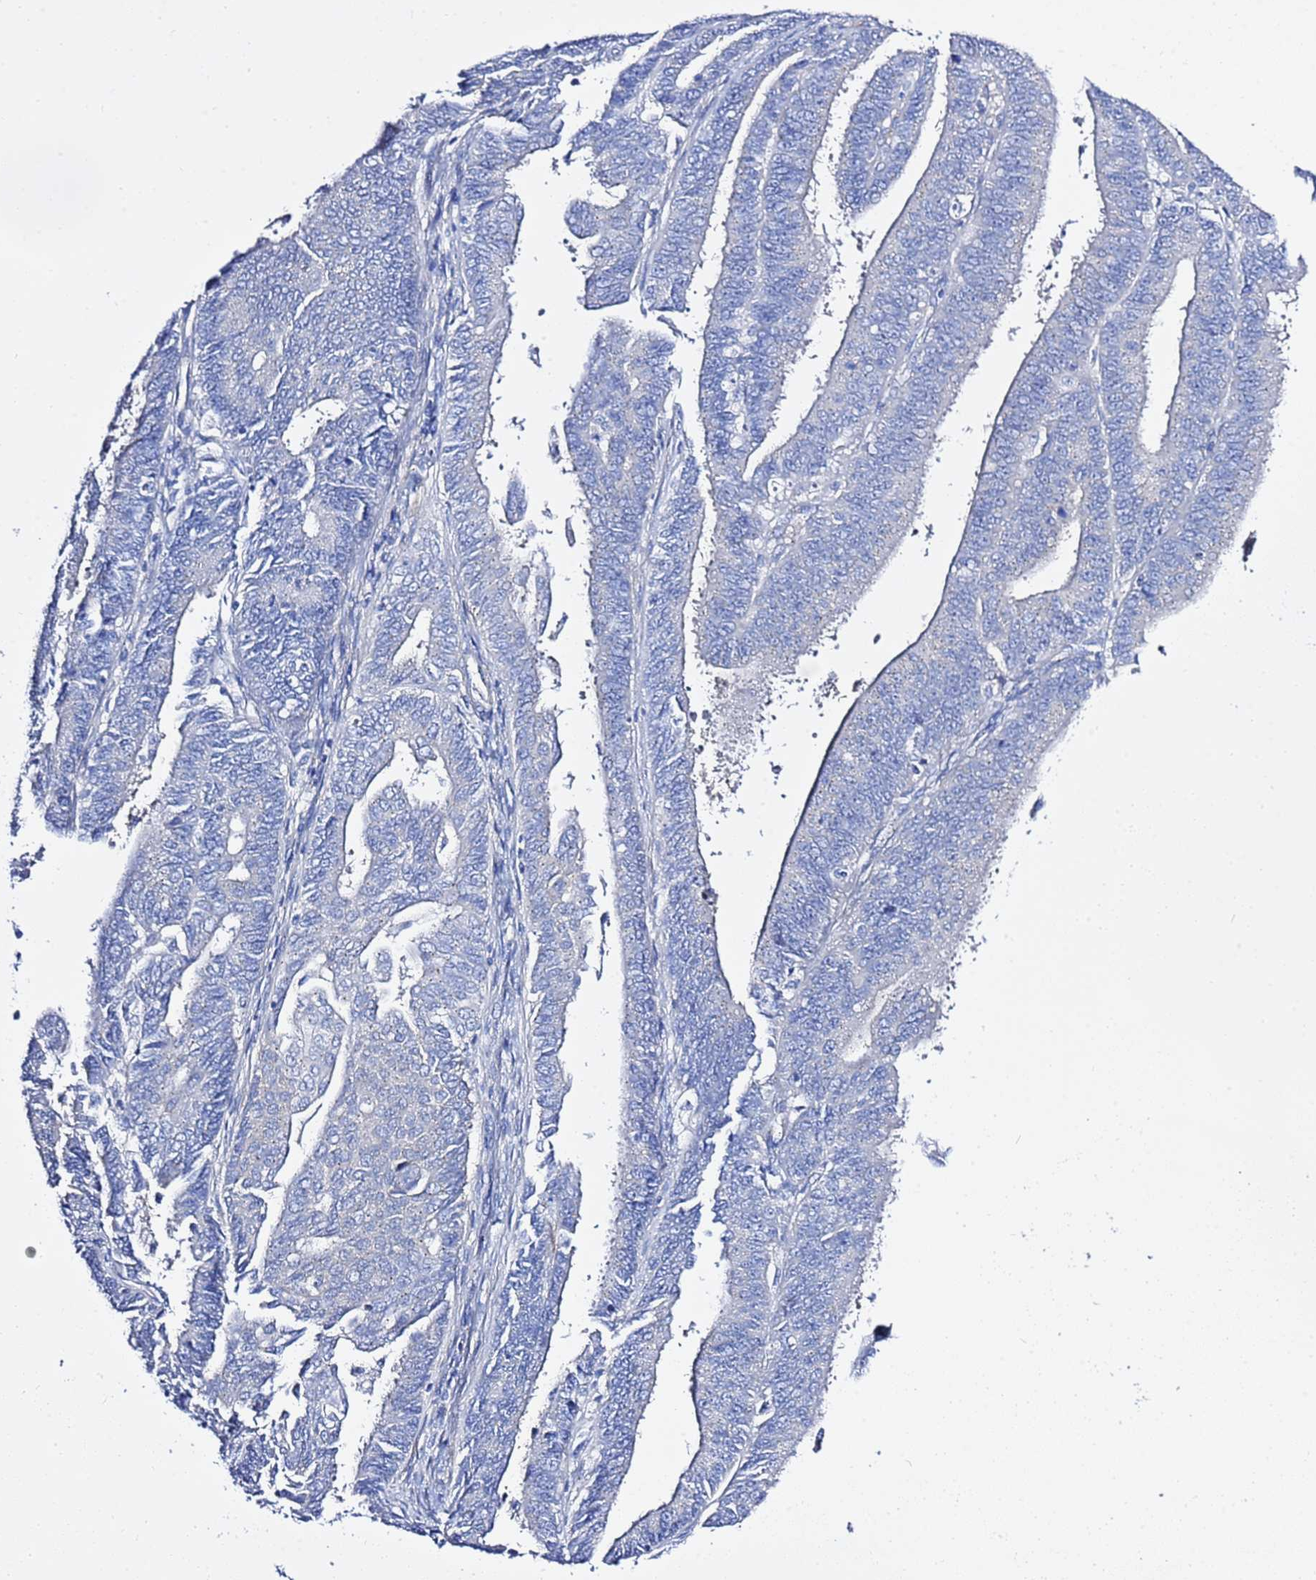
{"staining": {"intensity": "negative", "quantity": "none", "location": "none"}, "tissue": "endometrial cancer", "cell_type": "Tumor cells", "image_type": "cancer", "snomed": [{"axis": "morphology", "description": "Adenocarcinoma, NOS"}, {"axis": "topography", "description": "Endometrium"}], "caption": "Immunohistochemical staining of human endometrial cancer (adenocarcinoma) demonstrates no significant staining in tumor cells.", "gene": "USP18", "patient": {"sex": "female", "age": 73}}